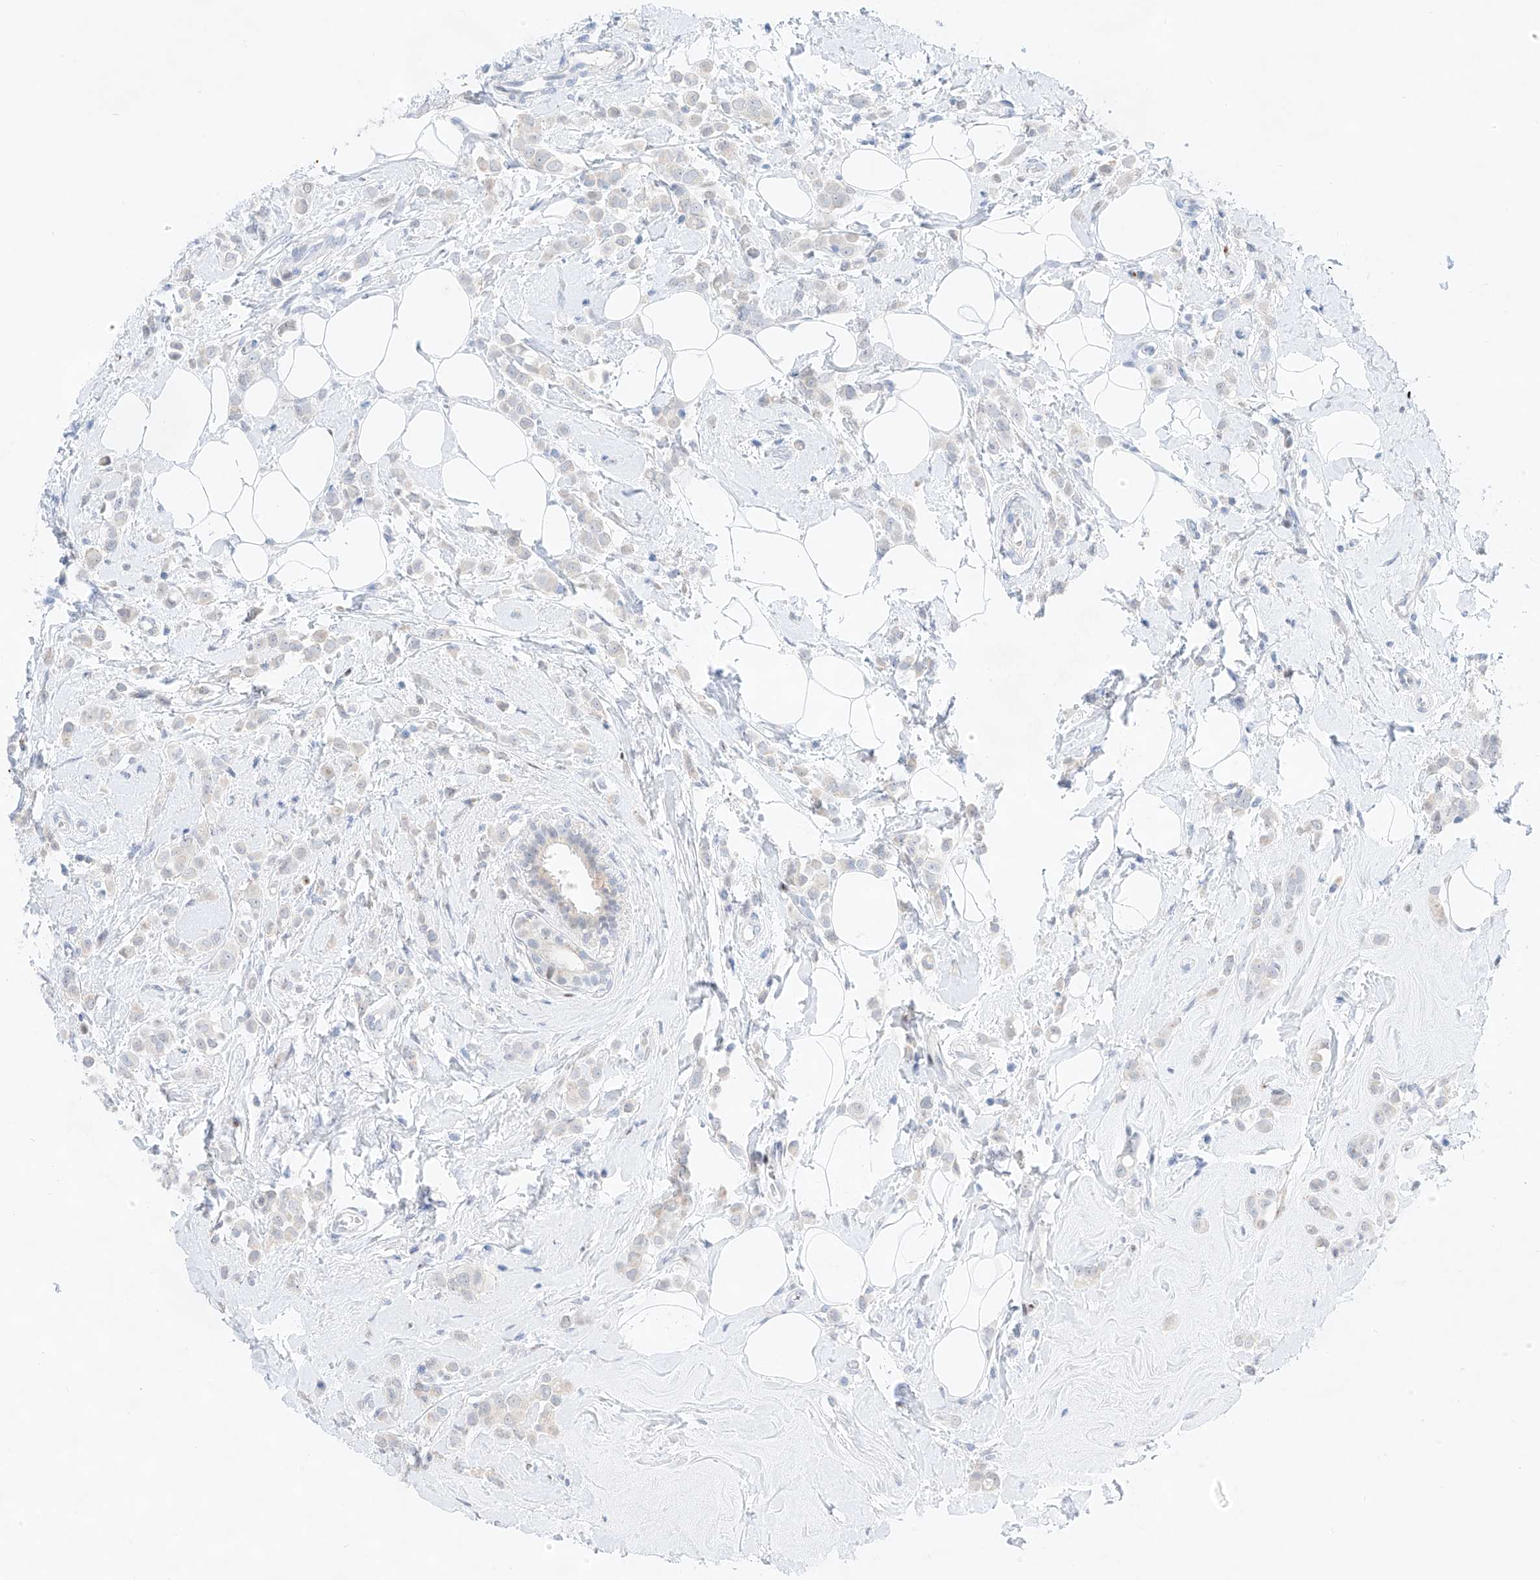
{"staining": {"intensity": "negative", "quantity": "none", "location": "none"}, "tissue": "breast cancer", "cell_type": "Tumor cells", "image_type": "cancer", "snomed": [{"axis": "morphology", "description": "Lobular carcinoma"}, {"axis": "topography", "description": "Breast"}], "caption": "Immunohistochemical staining of breast cancer (lobular carcinoma) demonstrates no significant positivity in tumor cells.", "gene": "NT5C3B", "patient": {"sex": "female", "age": 47}}